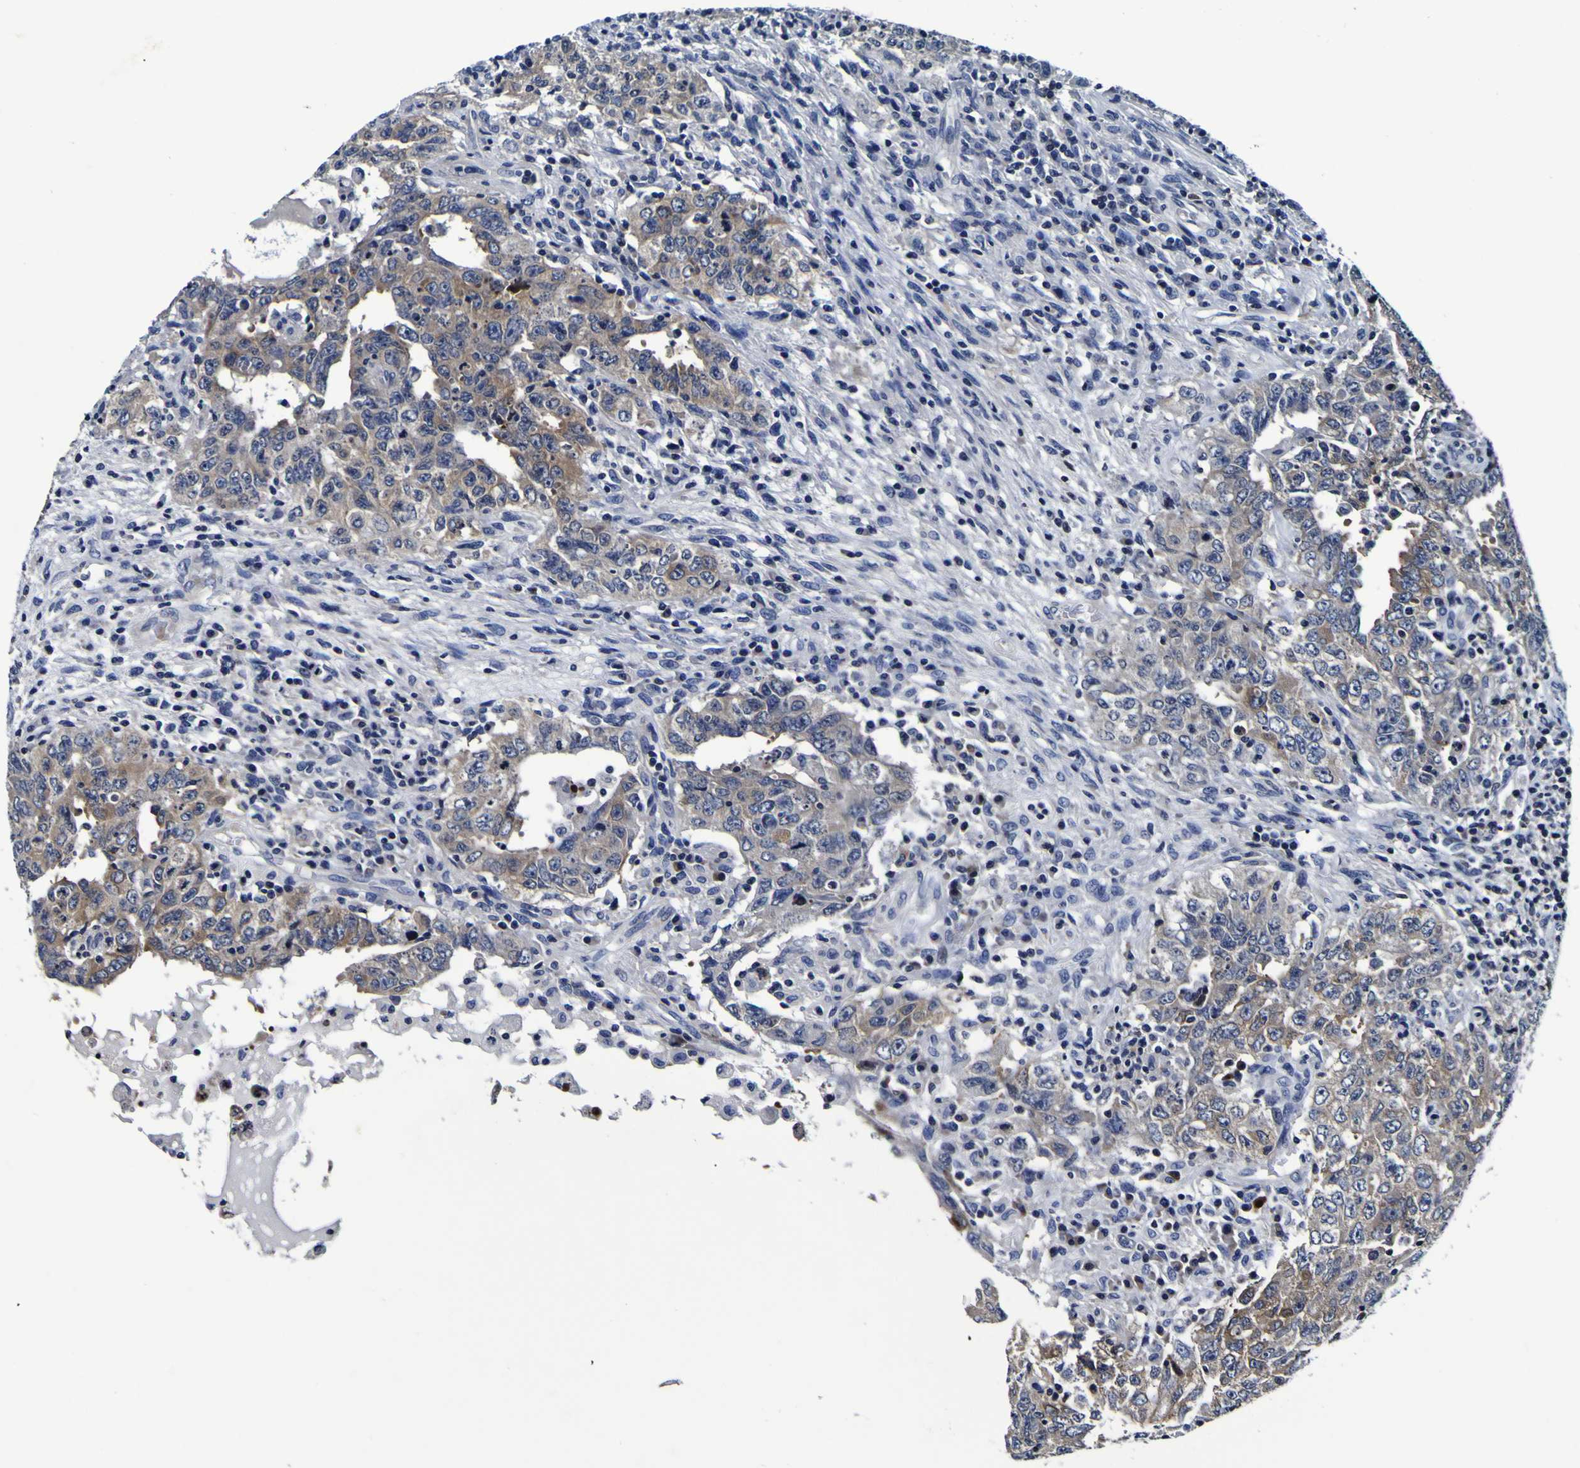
{"staining": {"intensity": "moderate", "quantity": "<25%", "location": "cytoplasmic/membranous"}, "tissue": "testis cancer", "cell_type": "Tumor cells", "image_type": "cancer", "snomed": [{"axis": "morphology", "description": "Carcinoma, Embryonal, NOS"}, {"axis": "topography", "description": "Testis"}], "caption": "IHC micrograph of neoplastic tissue: testis cancer stained using immunohistochemistry displays low levels of moderate protein expression localized specifically in the cytoplasmic/membranous of tumor cells, appearing as a cytoplasmic/membranous brown color.", "gene": "SORCS1", "patient": {"sex": "male", "age": 26}}